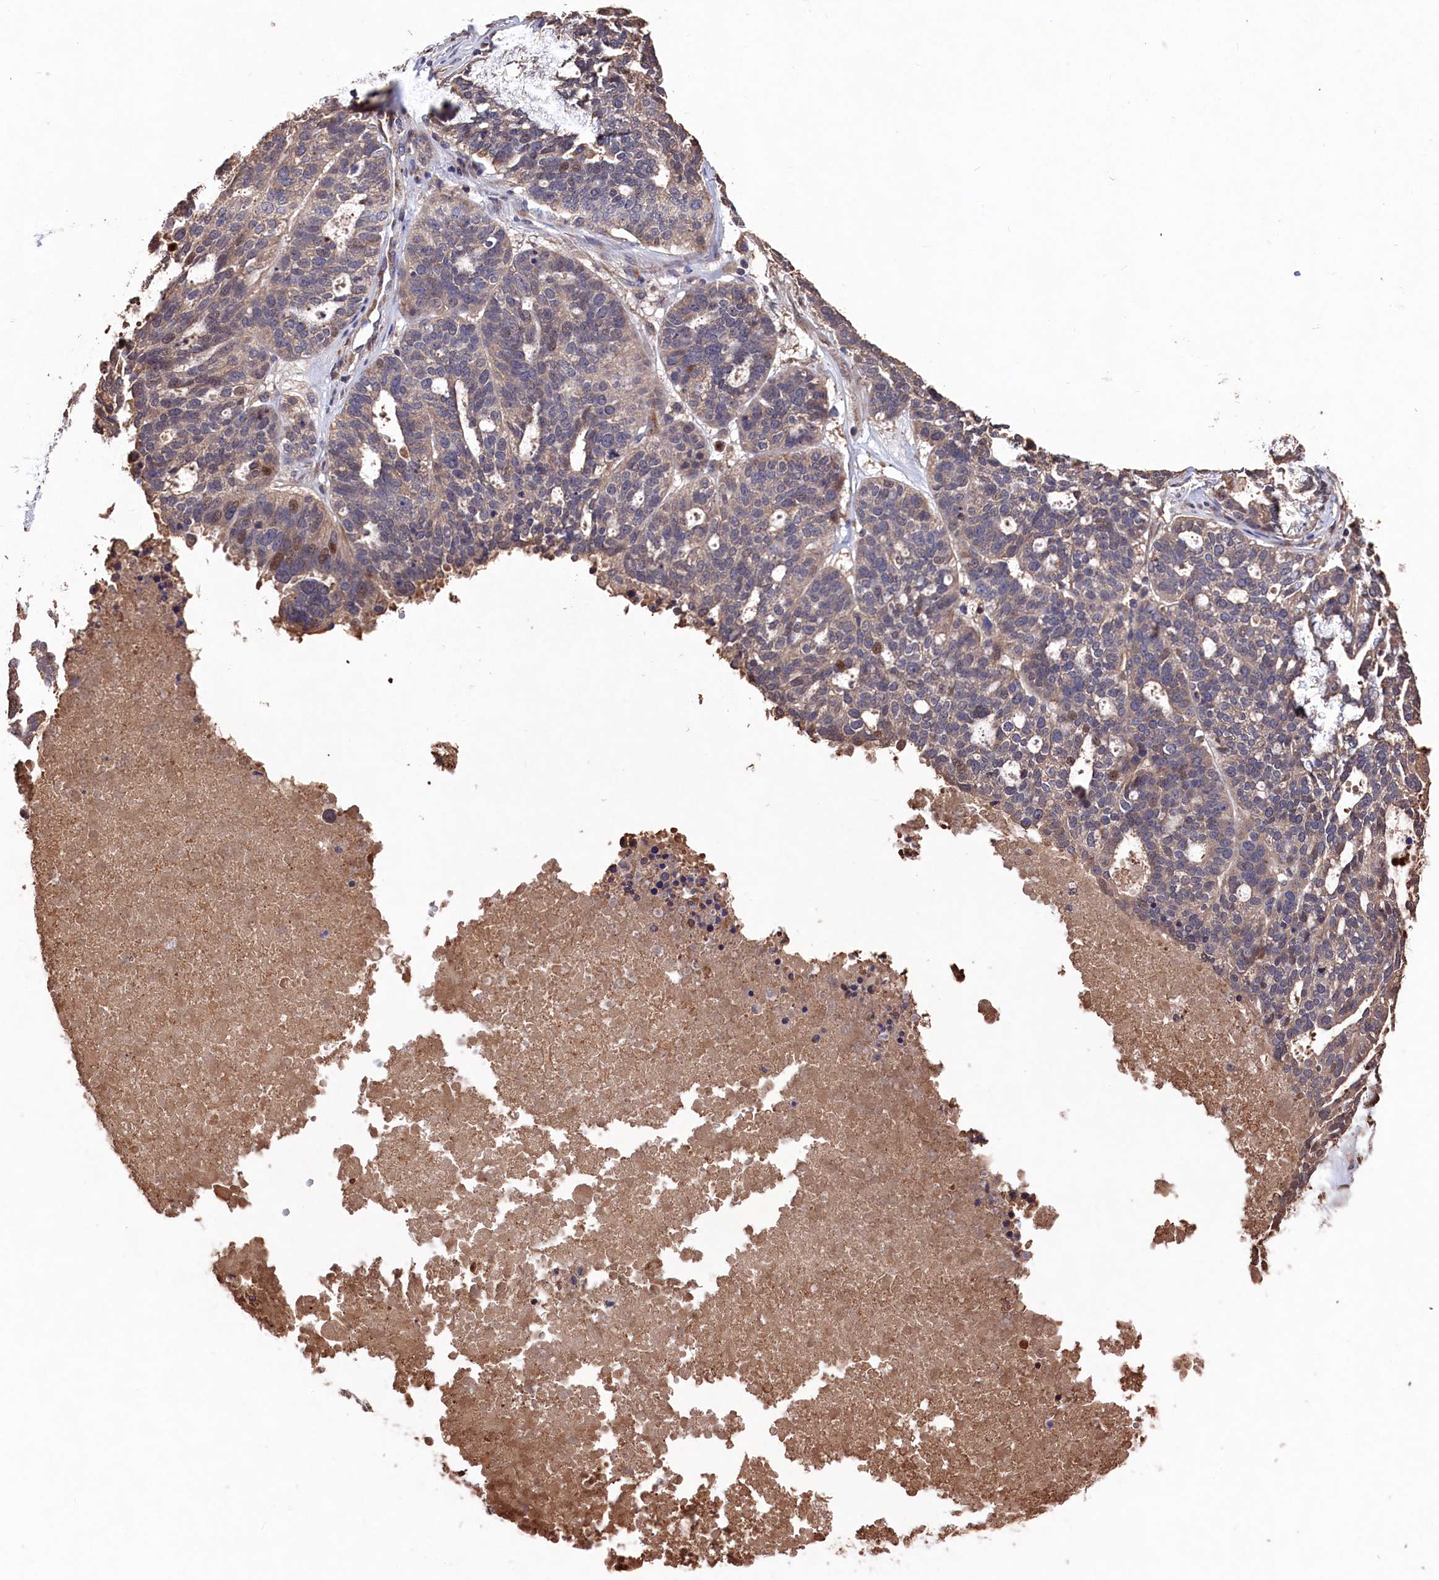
{"staining": {"intensity": "weak", "quantity": "25%-75%", "location": "cytoplasmic/membranous,nuclear"}, "tissue": "ovarian cancer", "cell_type": "Tumor cells", "image_type": "cancer", "snomed": [{"axis": "morphology", "description": "Cystadenocarcinoma, serous, NOS"}, {"axis": "topography", "description": "Ovary"}], "caption": "Tumor cells exhibit weak cytoplasmic/membranous and nuclear staining in approximately 25%-75% of cells in ovarian serous cystadenocarcinoma. (IHC, brightfield microscopy, high magnification).", "gene": "NAA60", "patient": {"sex": "female", "age": 59}}